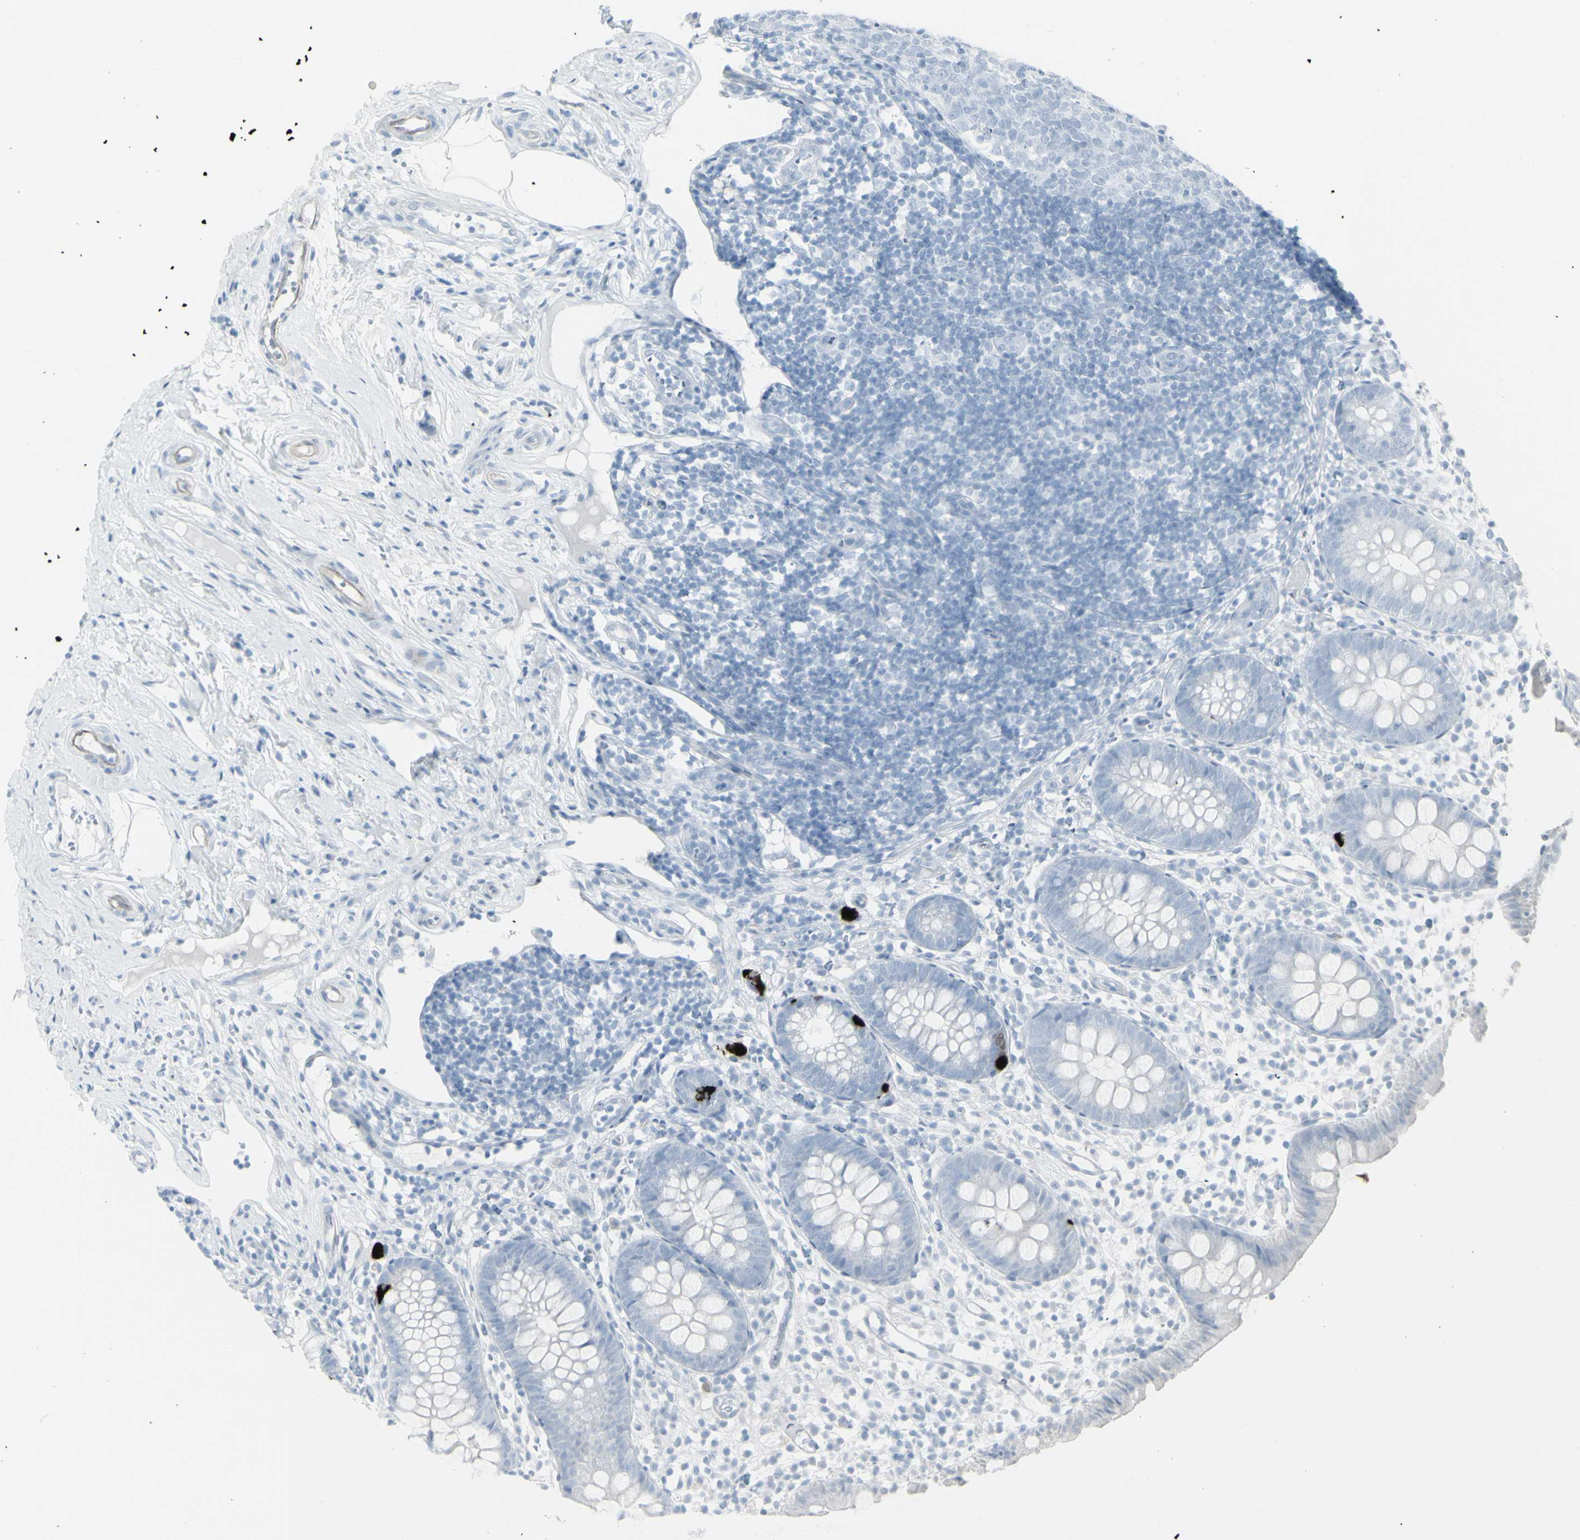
{"staining": {"intensity": "strong", "quantity": "<25%", "location": "cytoplasmic/membranous"}, "tissue": "appendix", "cell_type": "Glandular cells", "image_type": "normal", "snomed": [{"axis": "morphology", "description": "Normal tissue, NOS"}, {"axis": "topography", "description": "Appendix"}], "caption": "Brown immunohistochemical staining in normal appendix displays strong cytoplasmic/membranous positivity in approximately <25% of glandular cells.", "gene": "YBX2", "patient": {"sex": "female", "age": 20}}